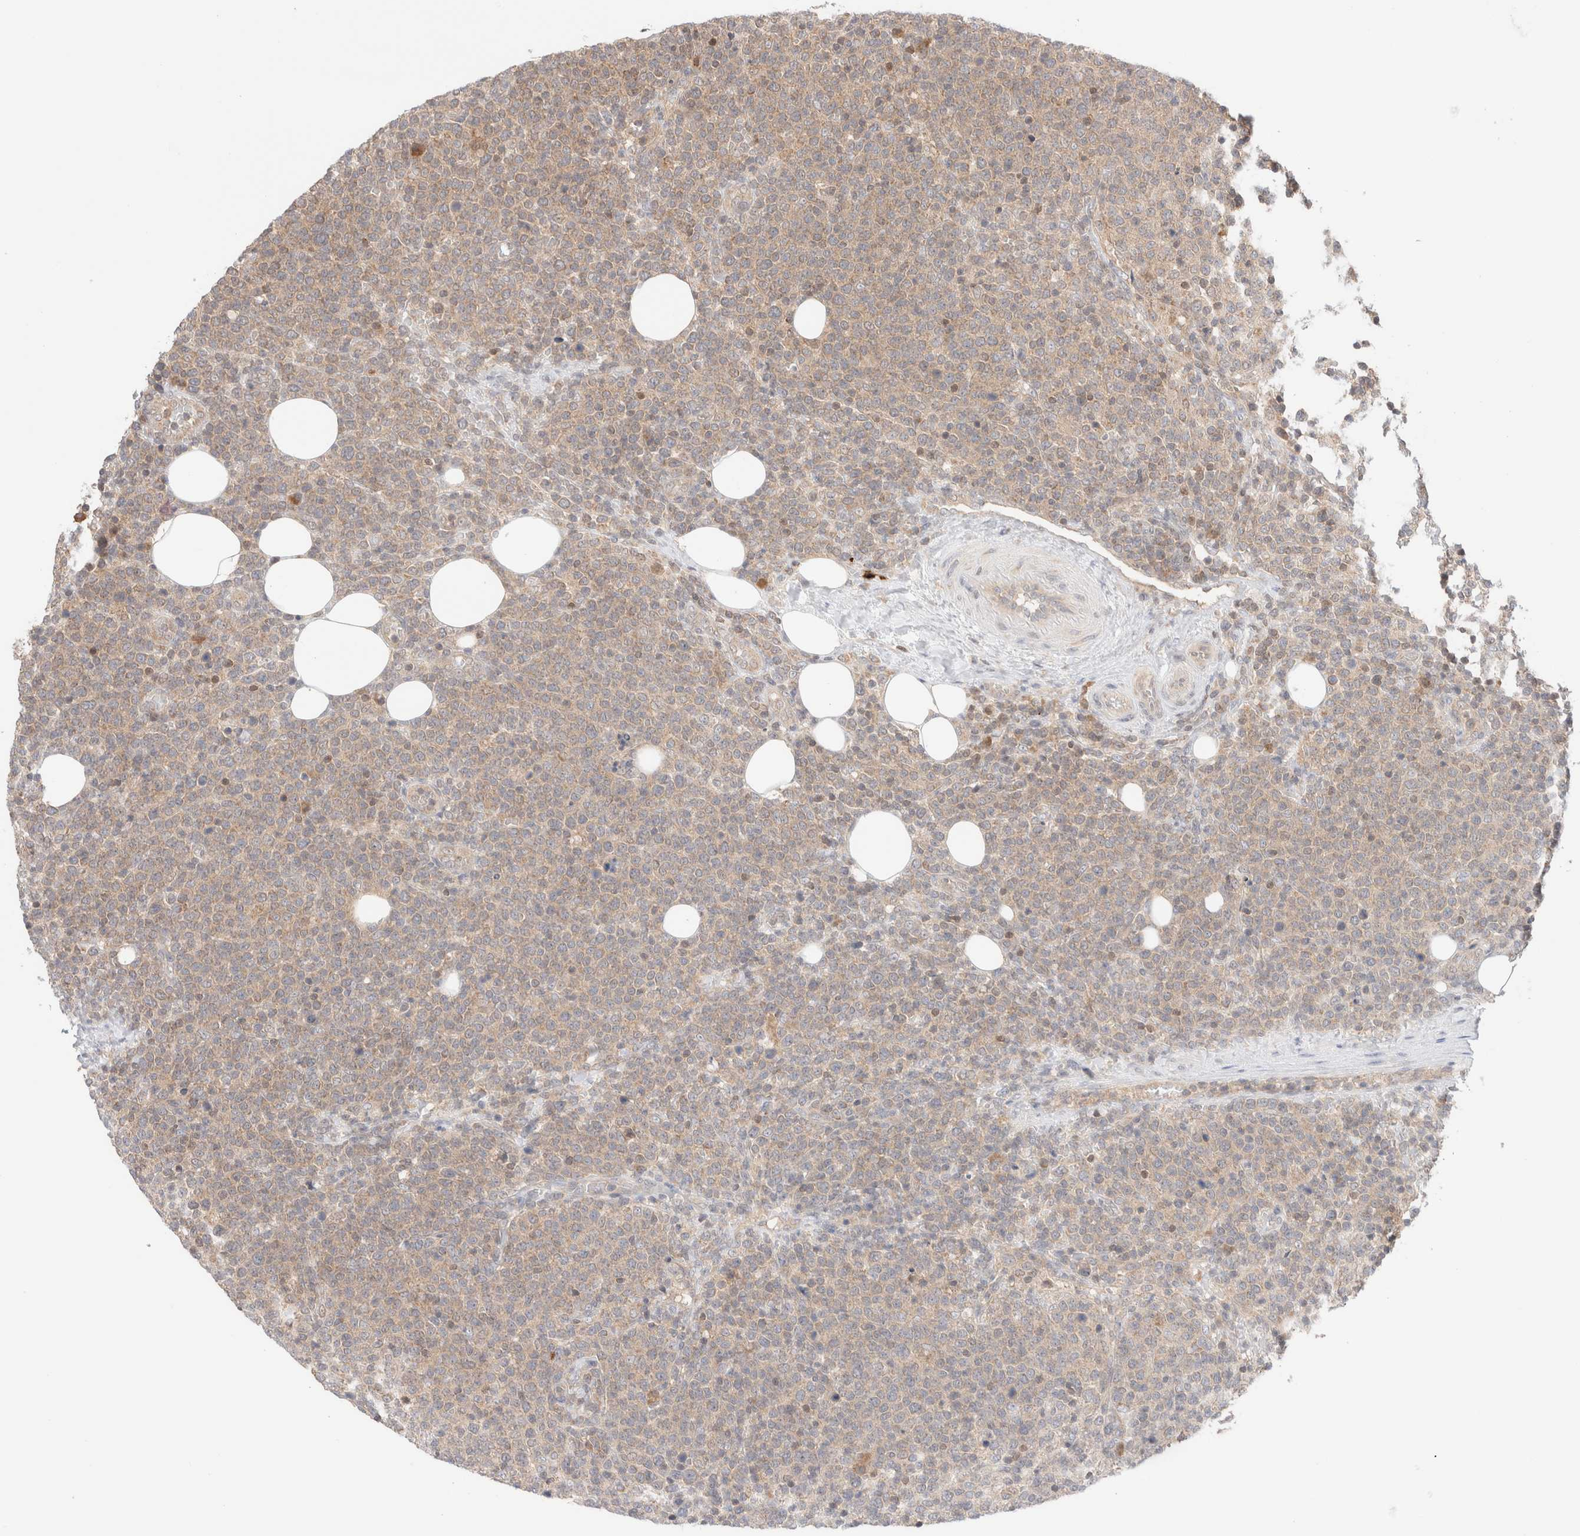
{"staining": {"intensity": "weak", "quantity": "25%-75%", "location": "cytoplasmic/membranous"}, "tissue": "lymphoma", "cell_type": "Tumor cells", "image_type": "cancer", "snomed": [{"axis": "morphology", "description": "Malignant lymphoma, non-Hodgkin's type, High grade"}, {"axis": "topography", "description": "Lymph node"}], "caption": "Protein positivity by immunohistochemistry (IHC) shows weak cytoplasmic/membranous expression in approximately 25%-75% of tumor cells in lymphoma. The staining was performed using DAB to visualize the protein expression in brown, while the nuclei were stained in blue with hematoxylin (Magnification: 20x).", "gene": "XKR4", "patient": {"sex": "male", "age": 61}}